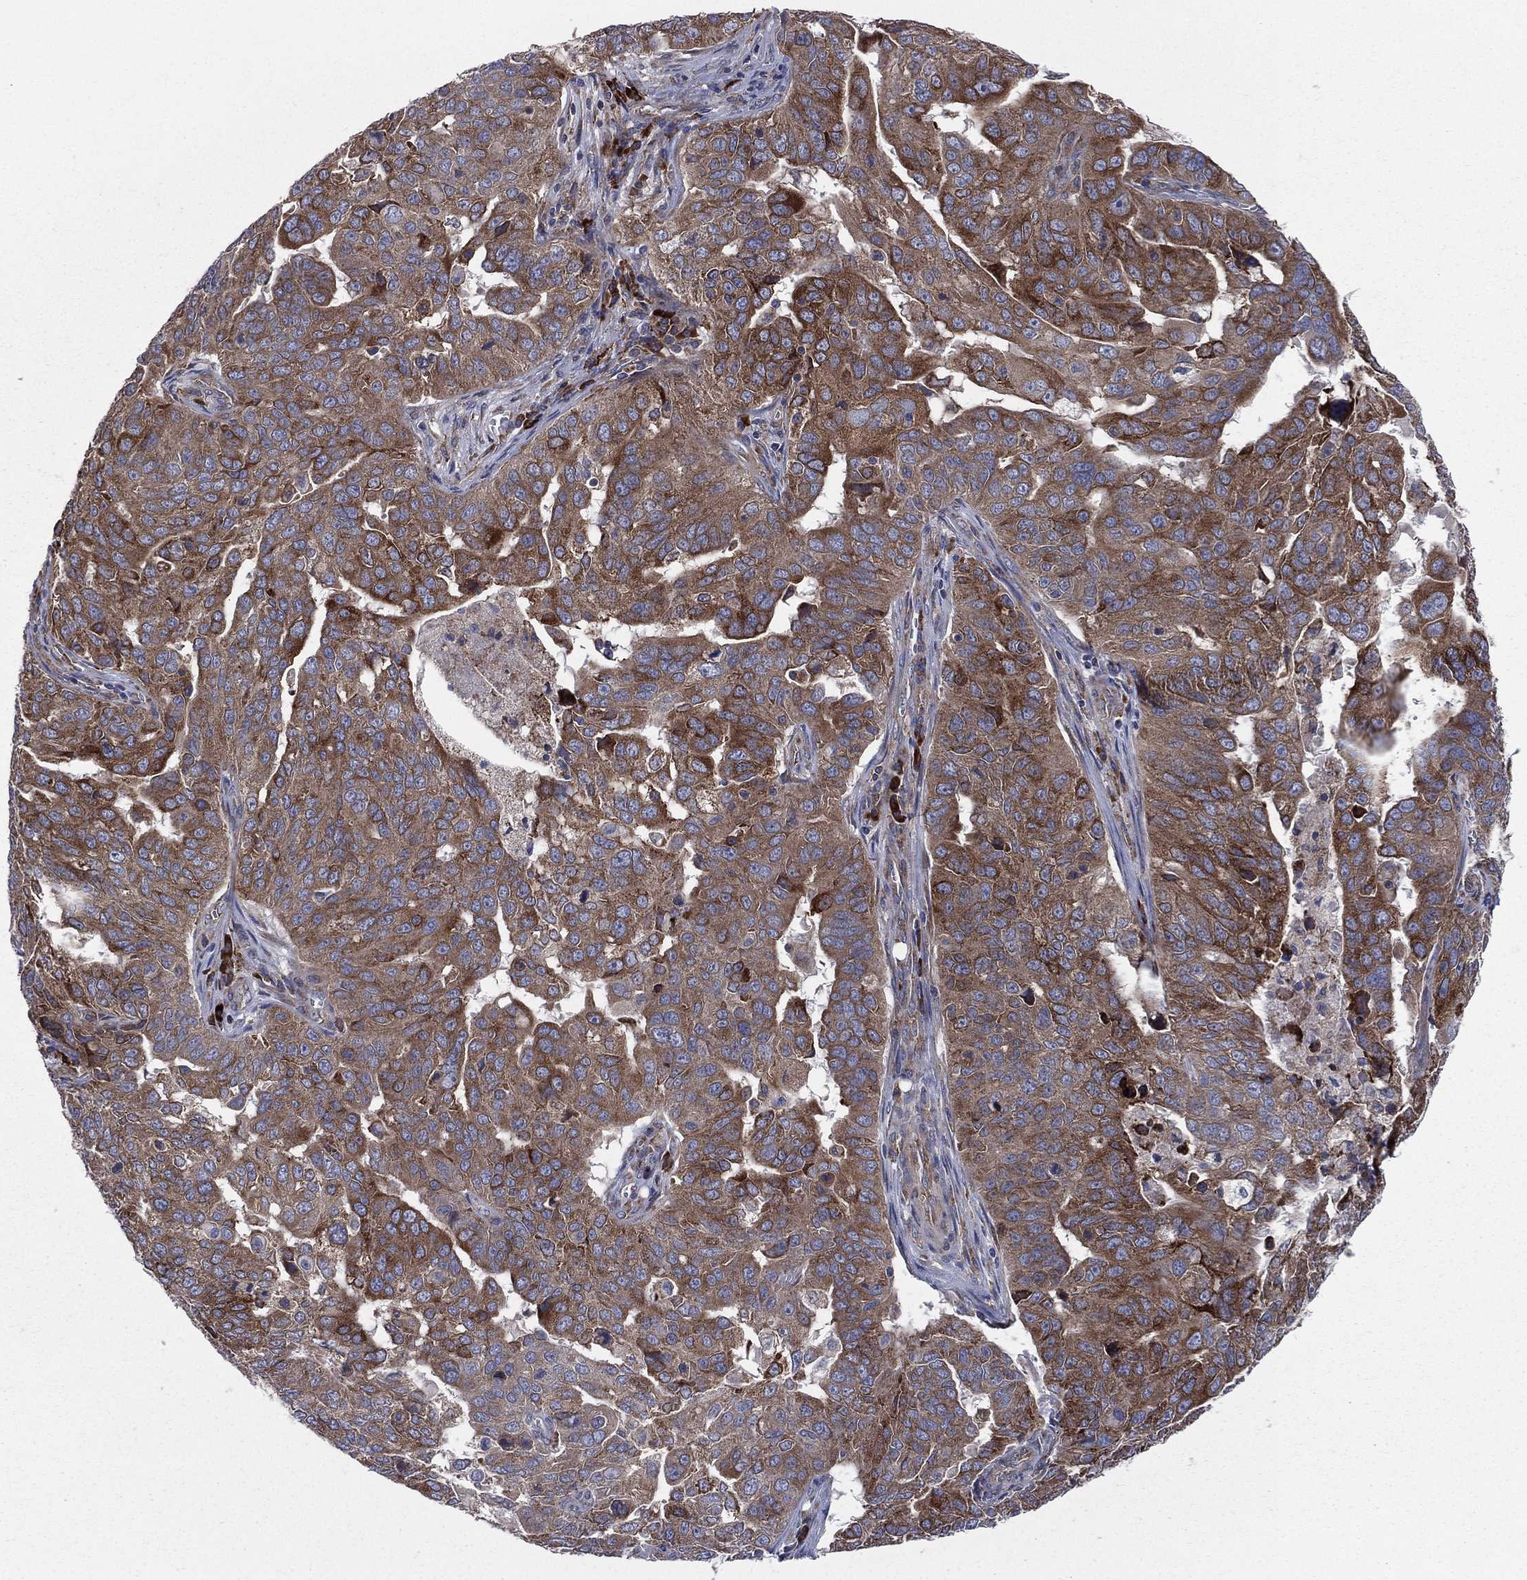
{"staining": {"intensity": "strong", "quantity": ">75%", "location": "cytoplasmic/membranous"}, "tissue": "ovarian cancer", "cell_type": "Tumor cells", "image_type": "cancer", "snomed": [{"axis": "morphology", "description": "Carcinoma, endometroid"}, {"axis": "topography", "description": "Soft tissue"}, {"axis": "topography", "description": "Ovary"}], "caption": "The micrograph displays staining of ovarian endometroid carcinoma, revealing strong cytoplasmic/membranous protein staining (brown color) within tumor cells. The protein of interest is shown in brown color, while the nuclei are stained blue.", "gene": "CCDC159", "patient": {"sex": "female", "age": 52}}